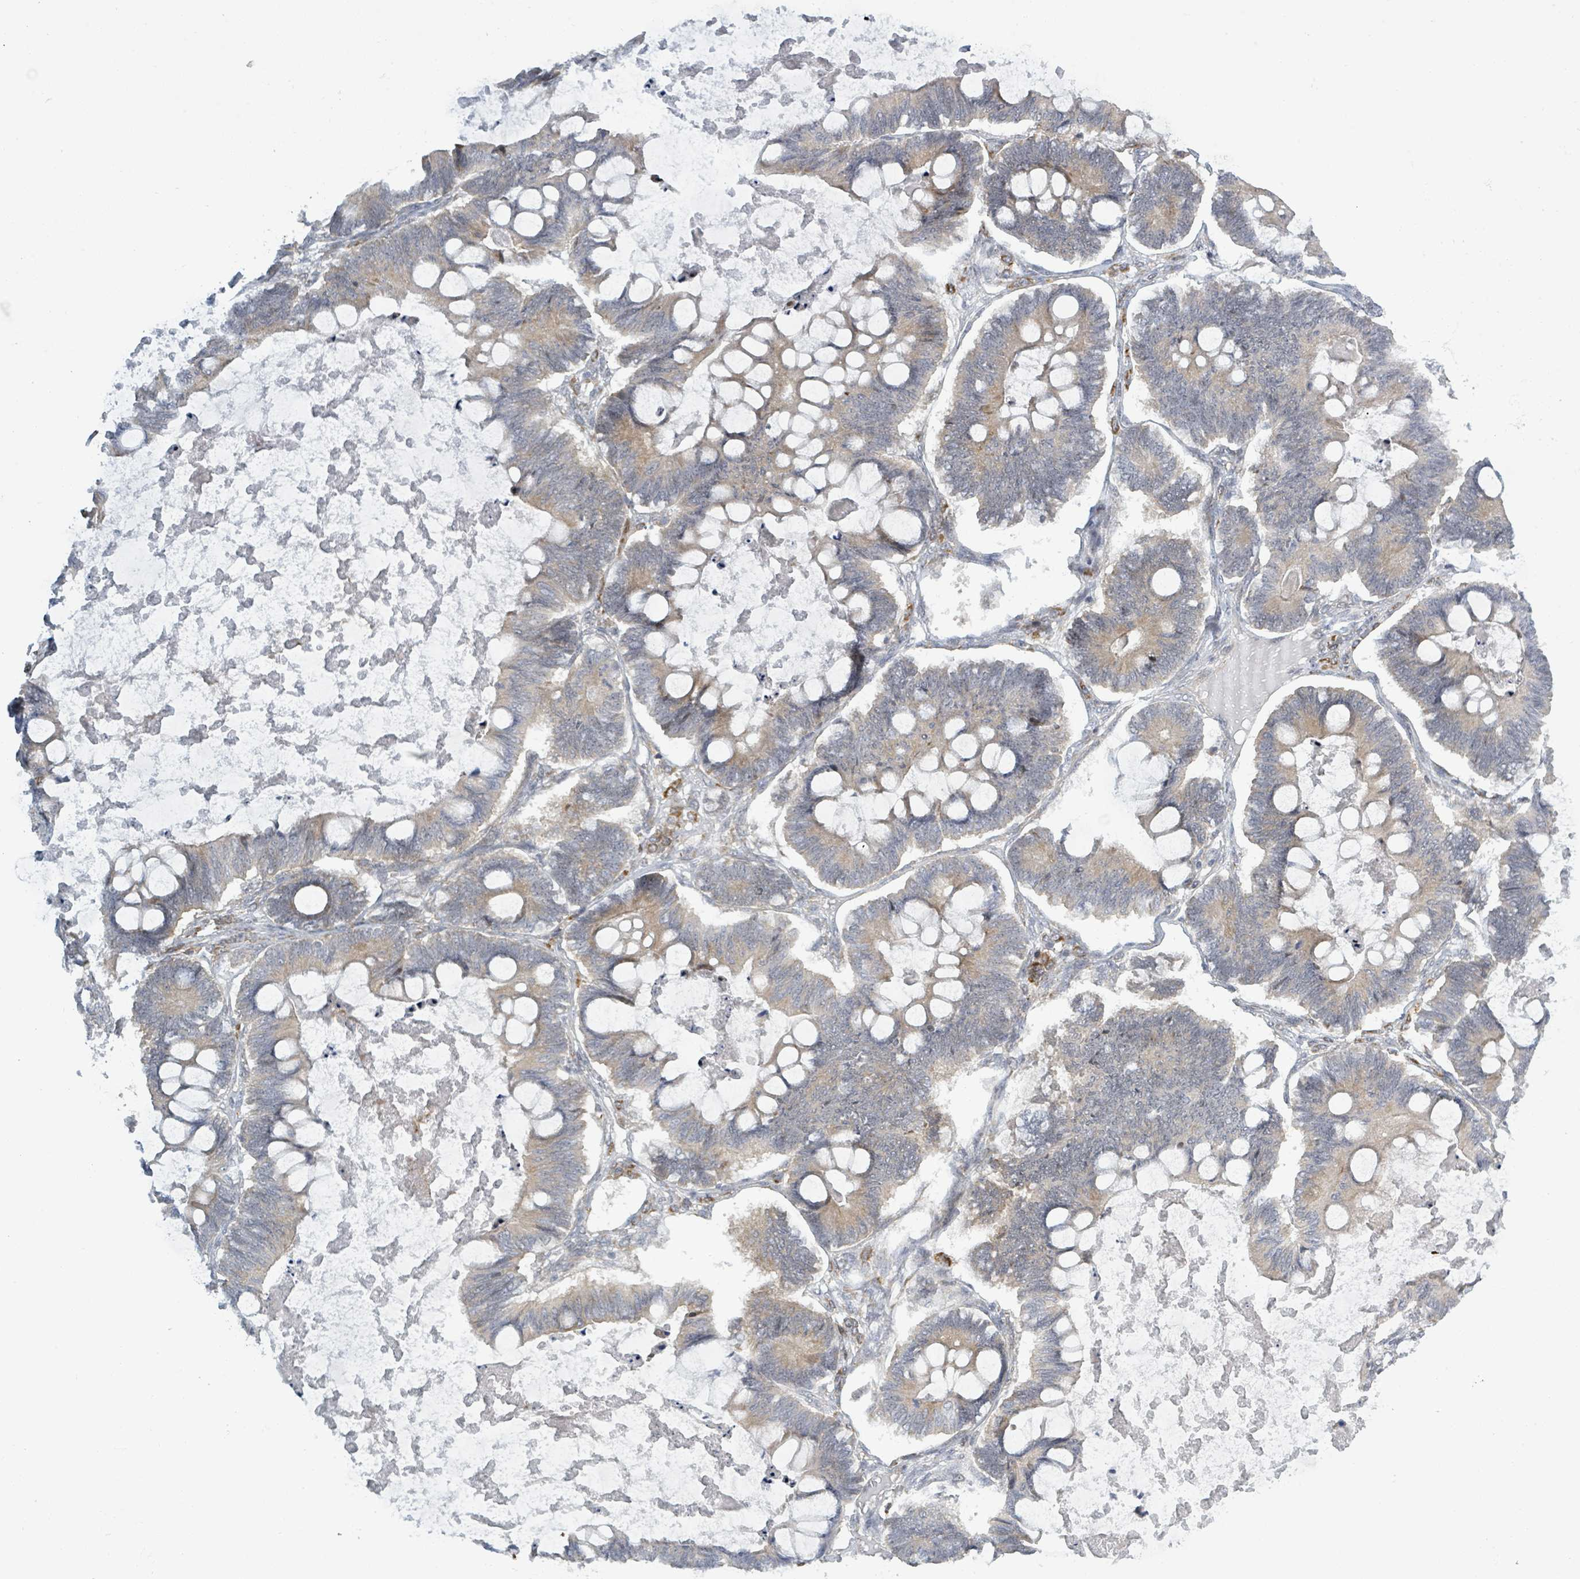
{"staining": {"intensity": "weak", "quantity": "25%-75%", "location": "cytoplasmic/membranous"}, "tissue": "ovarian cancer", "cell_type": "Tumor cells", "image_type": "cancer", "snomed": [{"axis": "morphology", "description": "Cystadenocarcinoma, mucinous, NOS"}, {"axis": "topography", "description": "Ovary"}], "caption": "Immunohistochemical staining of ovarian mucinous cystadenocarcinoma demonstrates low levels of weak cytoplasmic/membranous protein staining in about 25%-75% of tumor cells. The protein of interest is stained brown, and the nuclei are stained in blue (DAB (3,3'-diaminobenzidine) IHC with brightfield microscopy, high magnification).", "gene": "RPL32", "patient": {"sex": "female", "age": 61}}